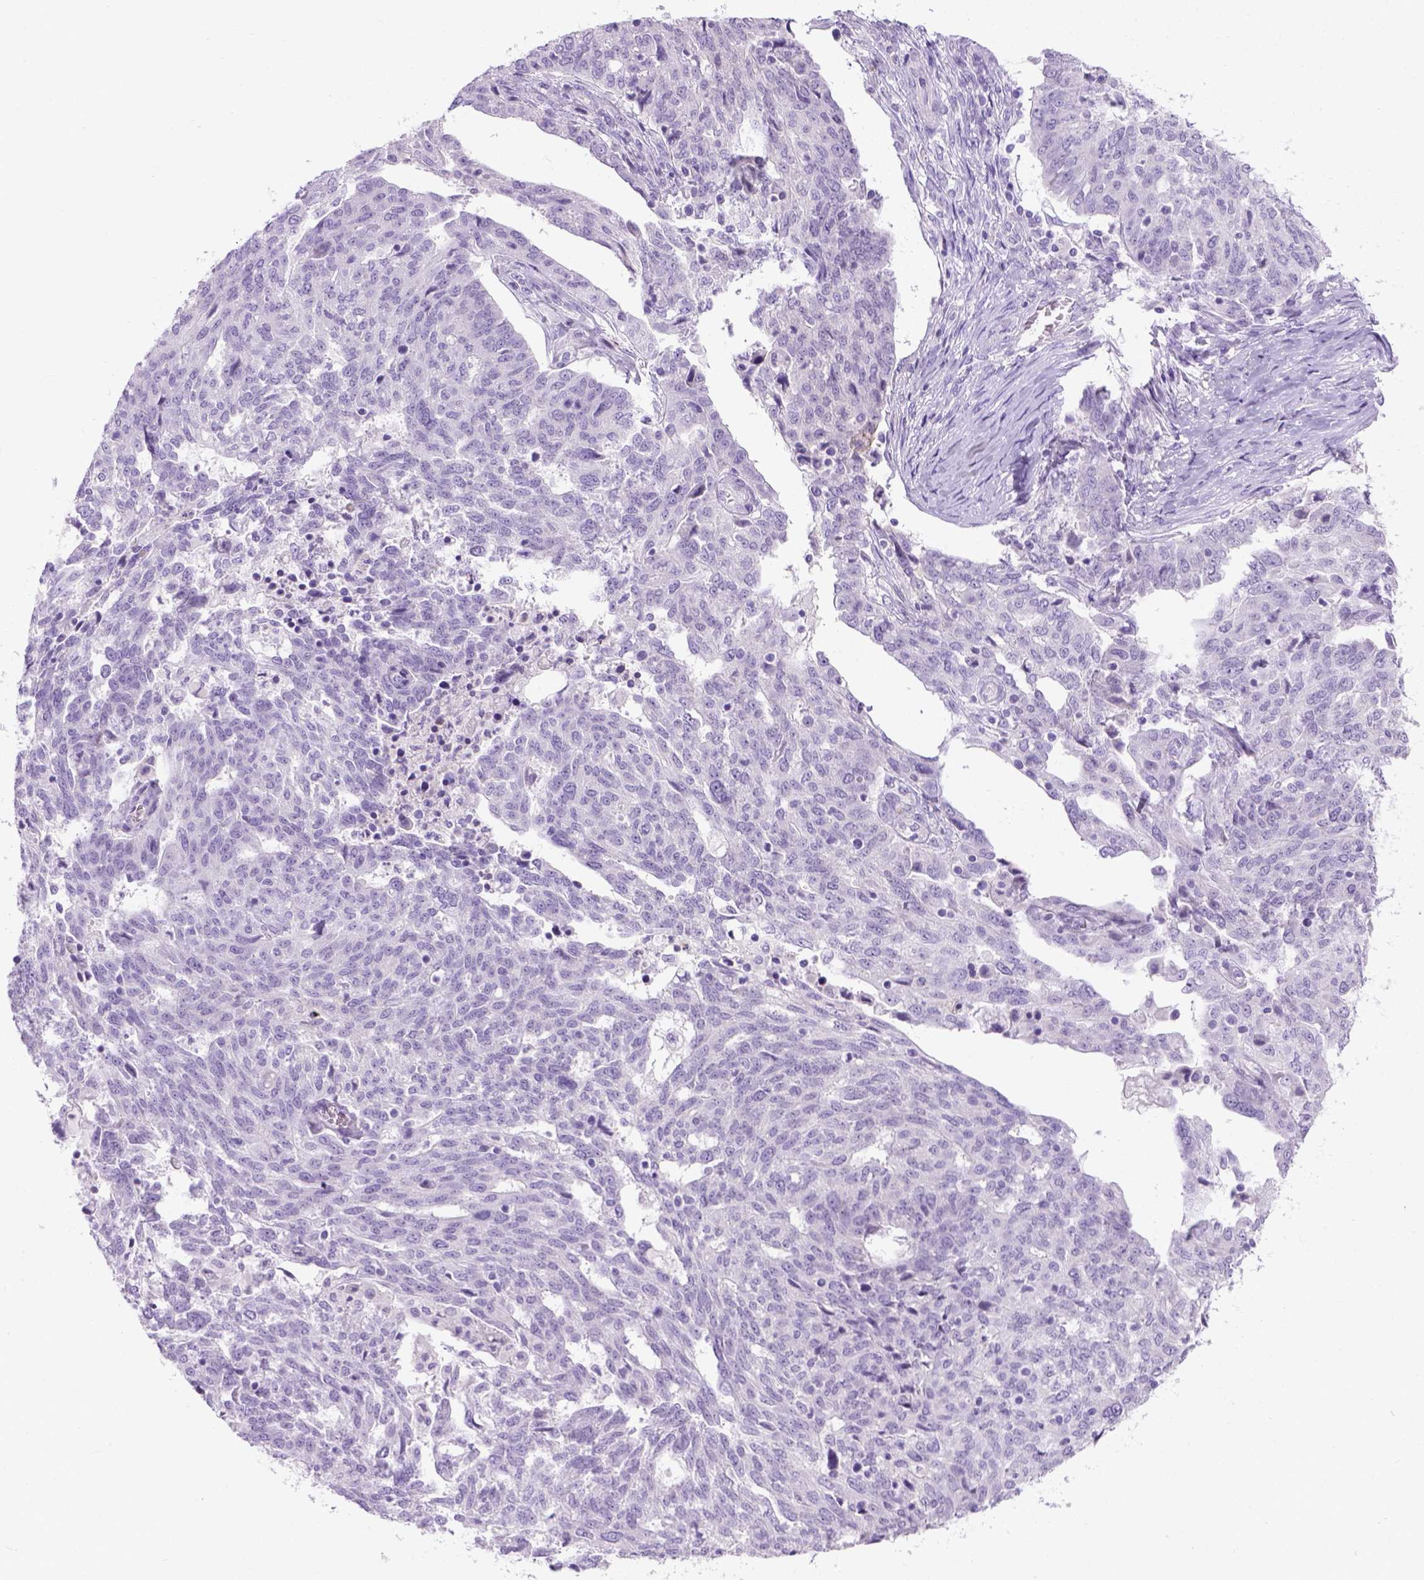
{"staining": {"intensity": "negative", "quantity": "none", "location": "none"}, "tissue": "ovarian cancer", "cell_type": "Tumor cells", "image_type": "cancer", "snomed": [{"axis": "morphology", "description": "Cystadenocarcinoma, serous, NOS"}, {"axis": "topography", "description": "Ovary"}], "caption": "Histopathology image shows no significant protein staining in tumor cells of serous cystadenocarcinoma (ovarian). The staining was performed using DAB (3,3'-diaminobenzidine) to visualize the protein expression in brown, while the nuclei were stained in blue with hematoxylin (Magnification: 20x).", "gene": "TMEM38A", "patient": {"sex": "female", "age": 67}}